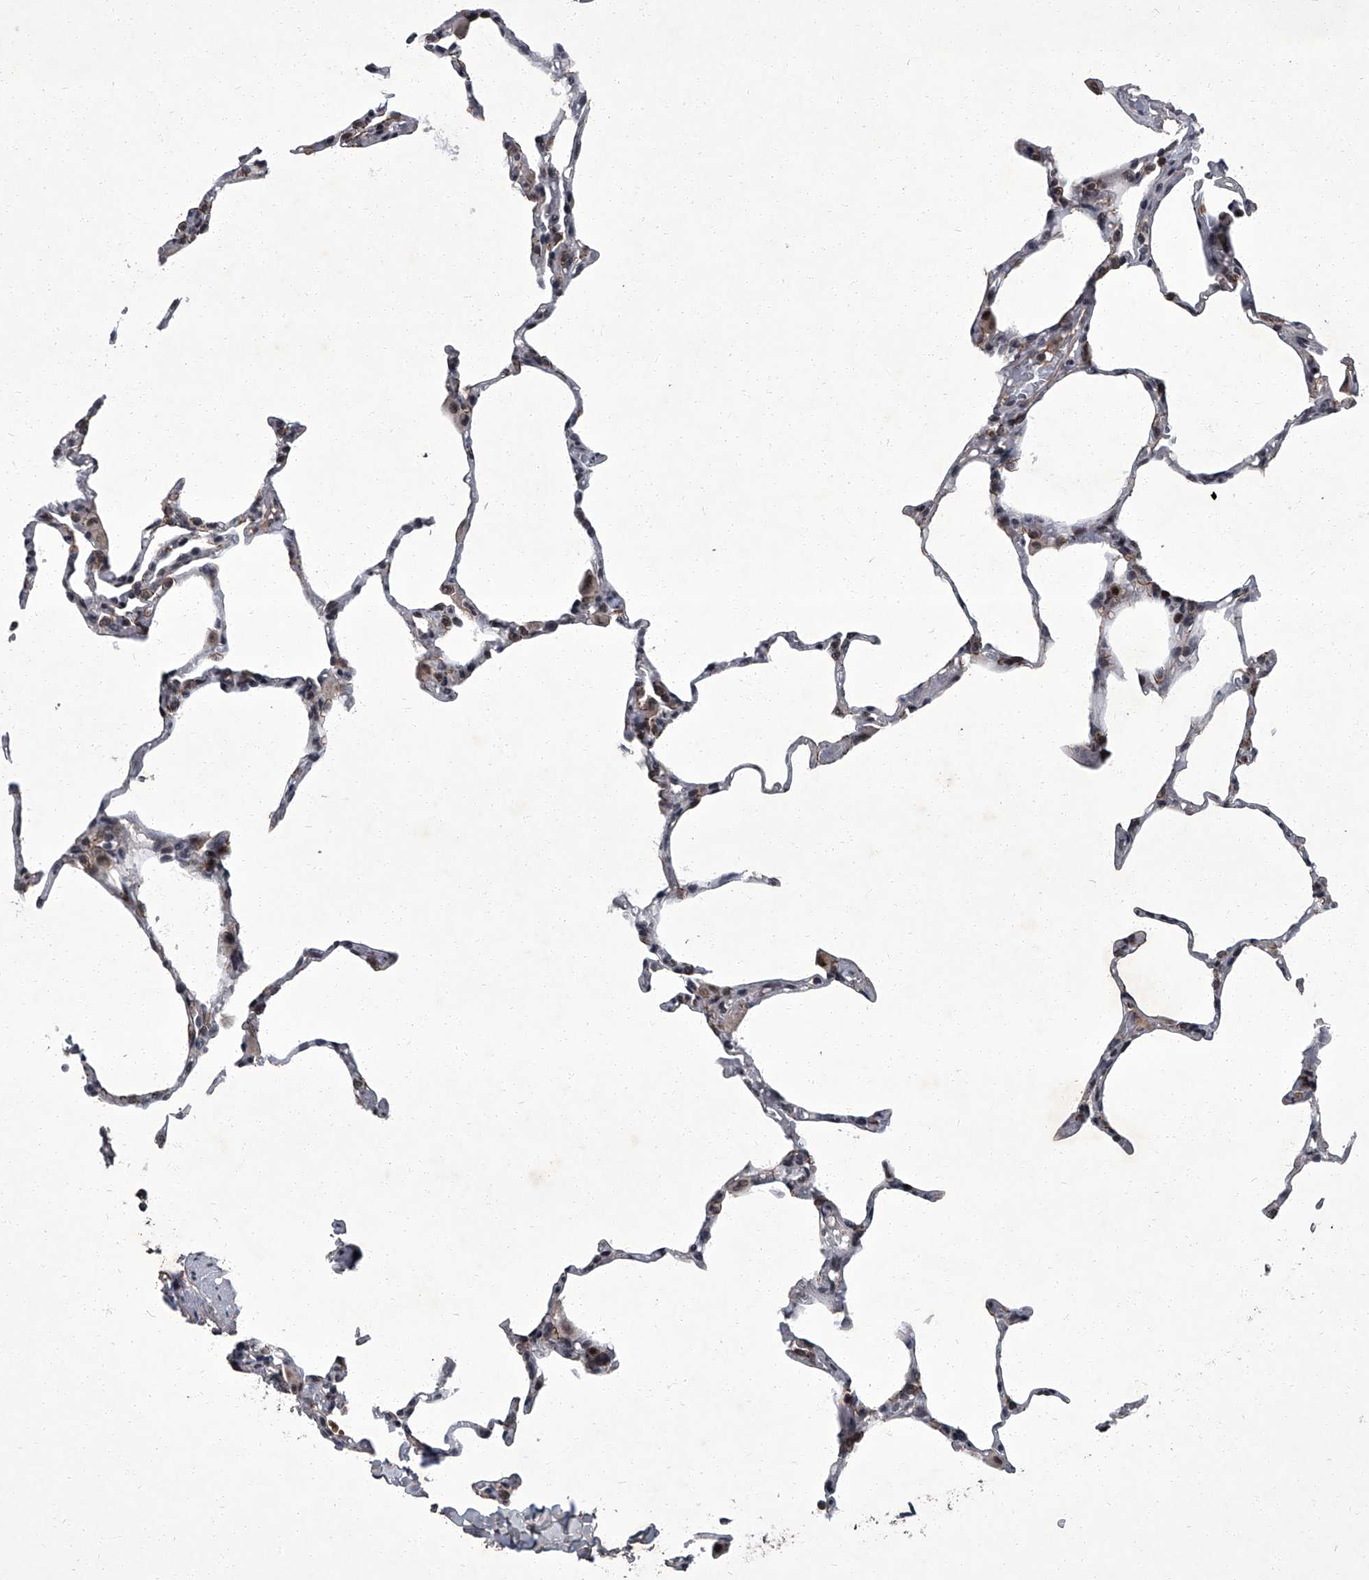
{"staining": {"intensity": "weak", "quantity": "<25%", "location": "cytoplasmic/membranous"}, "tissue": "lung", "cell_type": "Alveolar cells", "image_type": "normal", "snomed": [{"axis": "morphology", "description": "Normal tissue, NOS"}, {"axis": "topography", "description": "Lung"}], "caption": "DAB (3,3'-diaminobenzidine) immunohistochemical staining of unremarkable human lung reveals no significant staining in alveolar cells. The staining was performed using DAB (3,3'-diaminobenzidine) to visualize the protein expression in brown, while the nuclei were stained in blue with hematoxylin (Magnification: 20x).", "gene": "ZNF518B", "patient": {"sex": "male", "age": 20}}